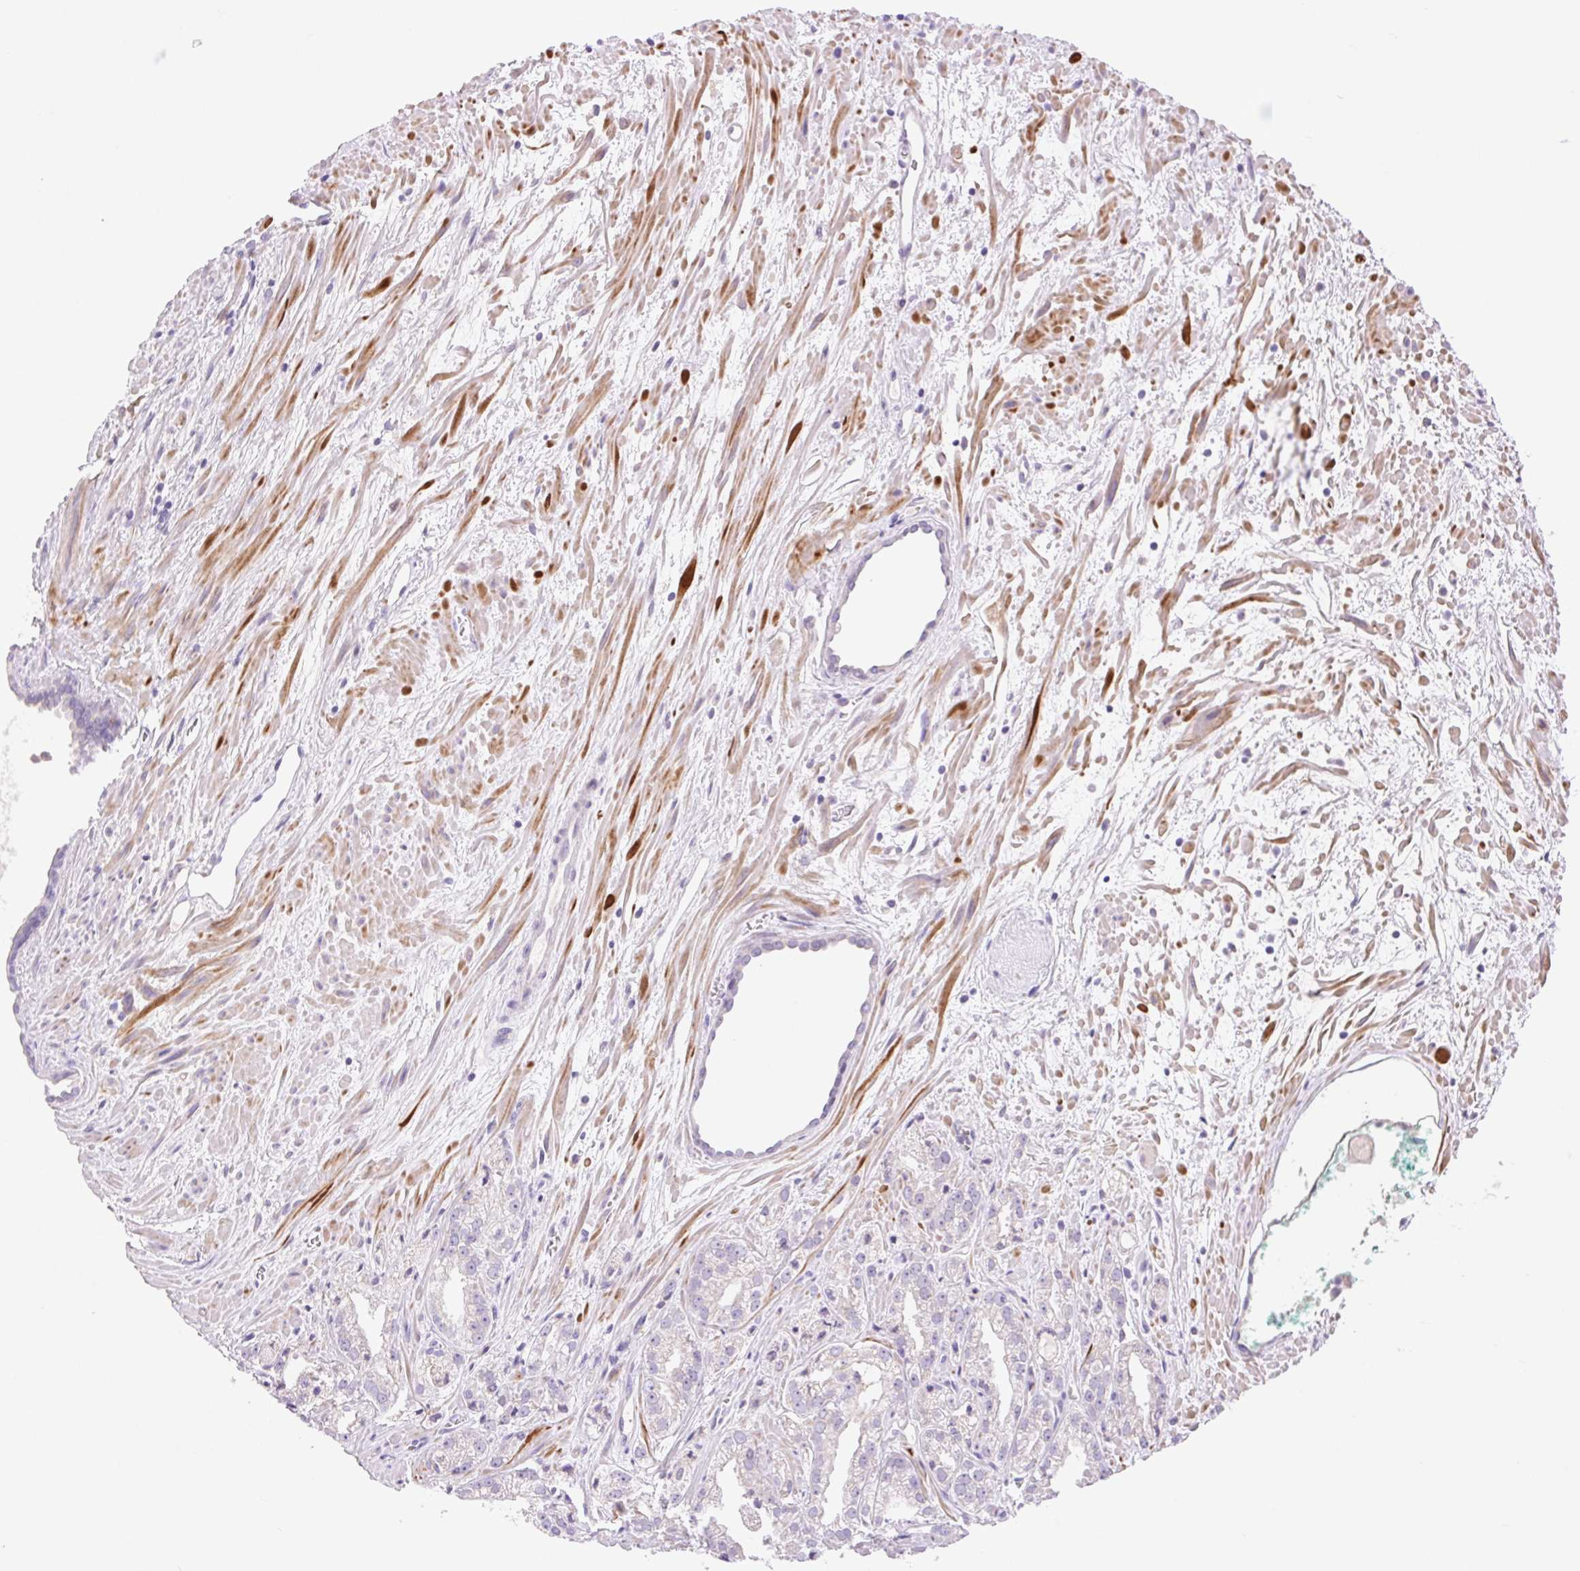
{"staining": {"intensity": "negative", "quantity": "none", "location": "none"}, "tissue": "prostate cancer", "cell_type": "Tumor cells", "image_type": "cancer", "snomed": [{"axis": "morphology", "description": "Adenocarcinoma, High grade"}, {"axis": "topography", "description": "Prostate"}], "caption": "IHC of human prostate cancer displays no expression in tumor cells.", "gene": "ARHGAP11B", "patient": {"sex": "male", "age": 68}}